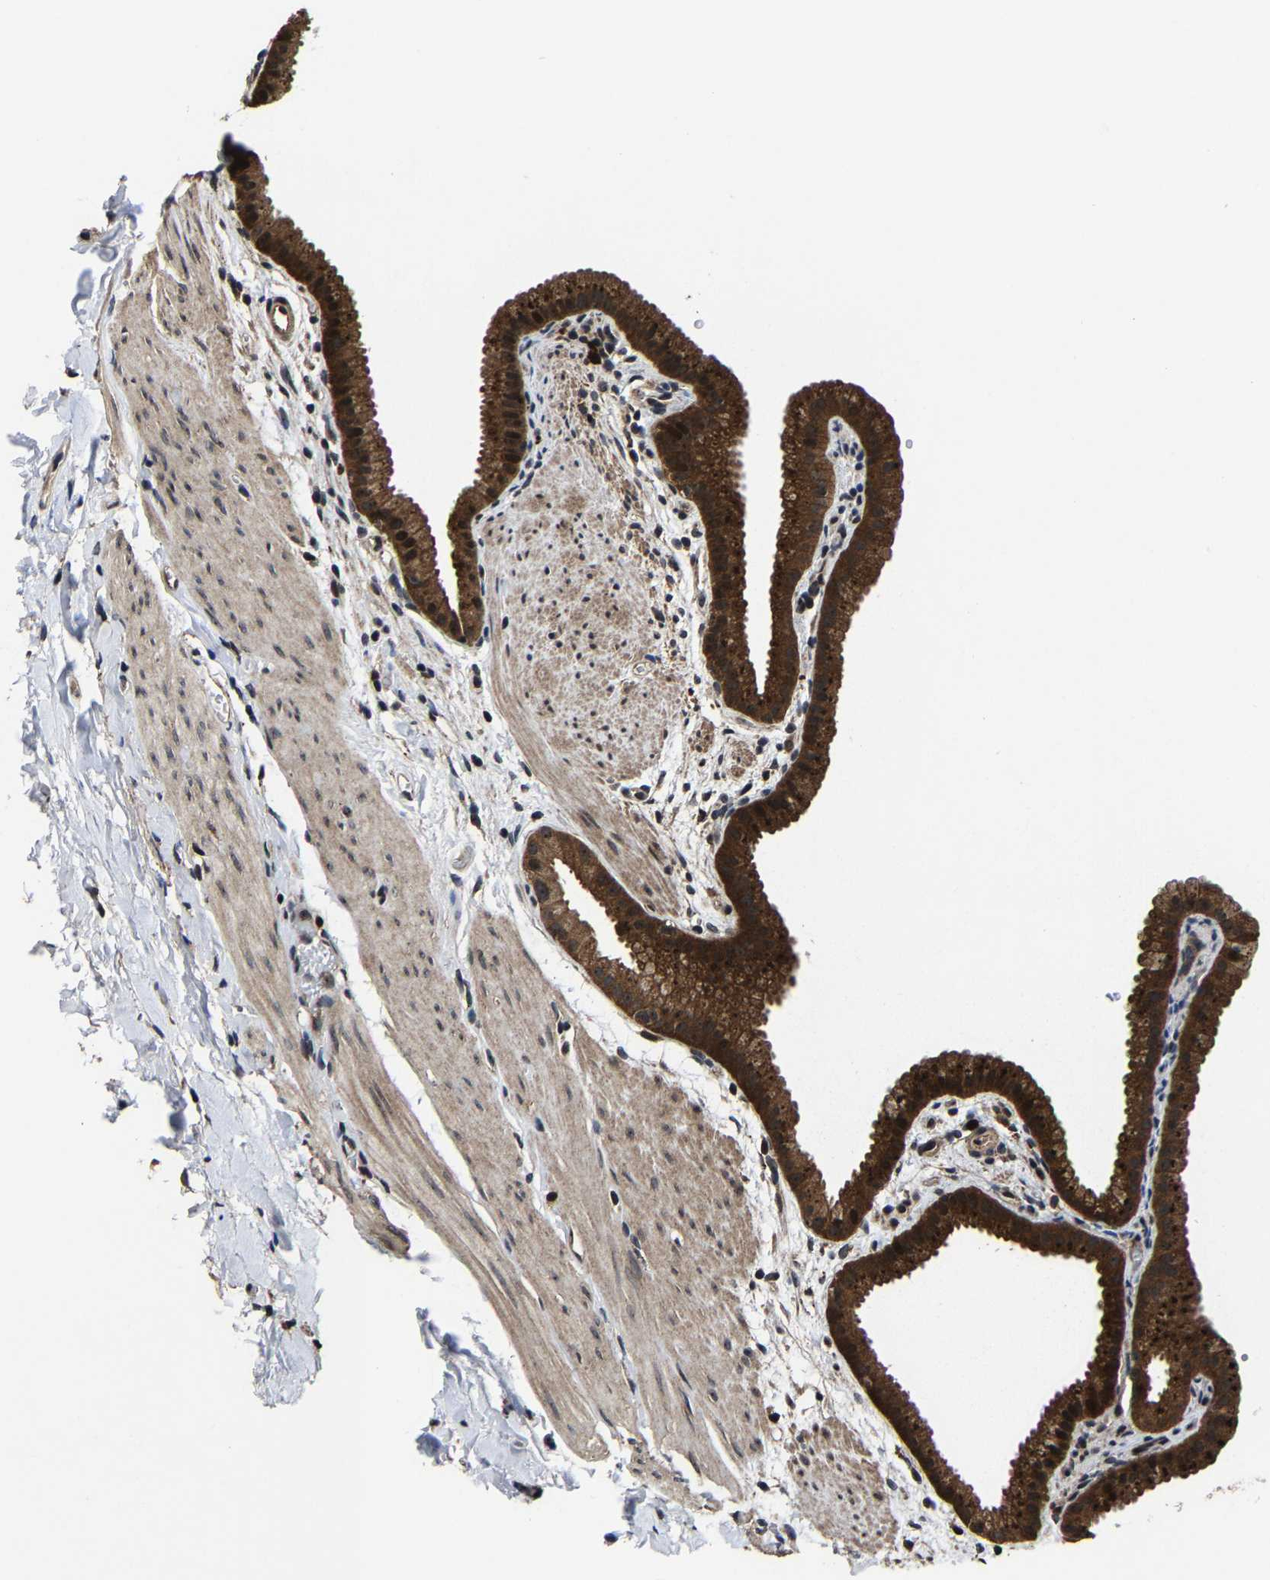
{"staining": {"intensity": "strong", "quantity": ">75%", "location": "cytoplasmic/membranous,nuclear"}, "tissue": "gallbladder", "cell_type": "Glandular cells", "image_type": "normal", "snomed": [{"axis": "morphology", "description": "Normal tissue, NOS"}, {"axis": "topography", "description": "Gallbladder"}], "caption": "Unremarkable gallbladder shows strong cytoplasmic/membranous,nuclear expression in about >75% of glandular cells (IHC, brightfield microscopy, high magnification)..", "gene": "ZCCHC7", "patient": {"sex": "female", "age": 64}}